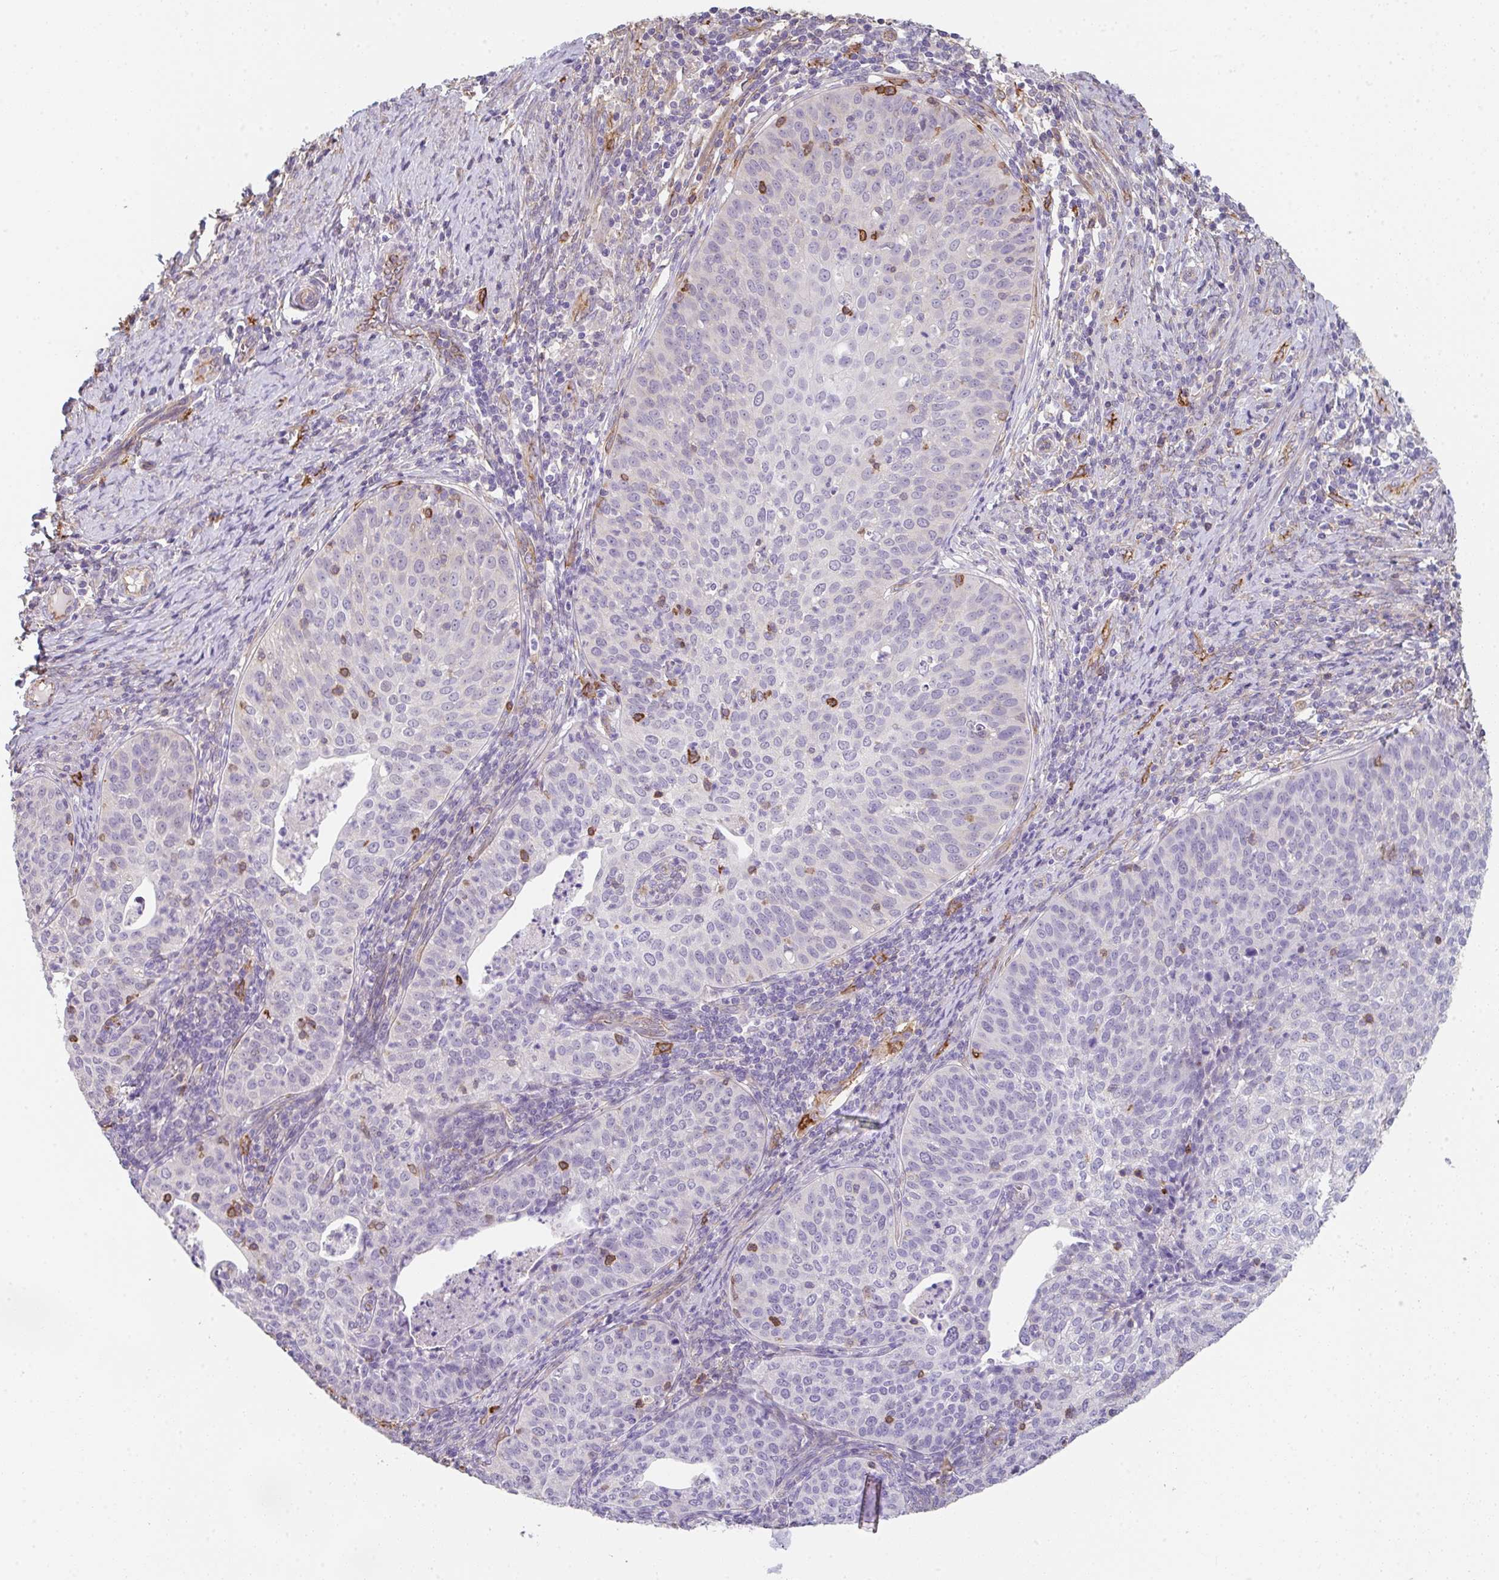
{"staining": {"intensity": "negative", "quantity": "none", "location": "none"}, "tissue": "cervical cancer", "cell_type": "Tumor cells", "image_type": "cancer", "snomed": [{"axis": "morphology", "description": "Squamous cell carcinoma, NOS"}, {"axis": "topography", "description": "Cervix"}], "caption": "Immunohistochemistry (IHC) of human squamous cell carcinoma (cervical) demonstrates no positivity in tumor cells.", "gene": "DBN1", "patient": {"sex": "female", "age": 30}}